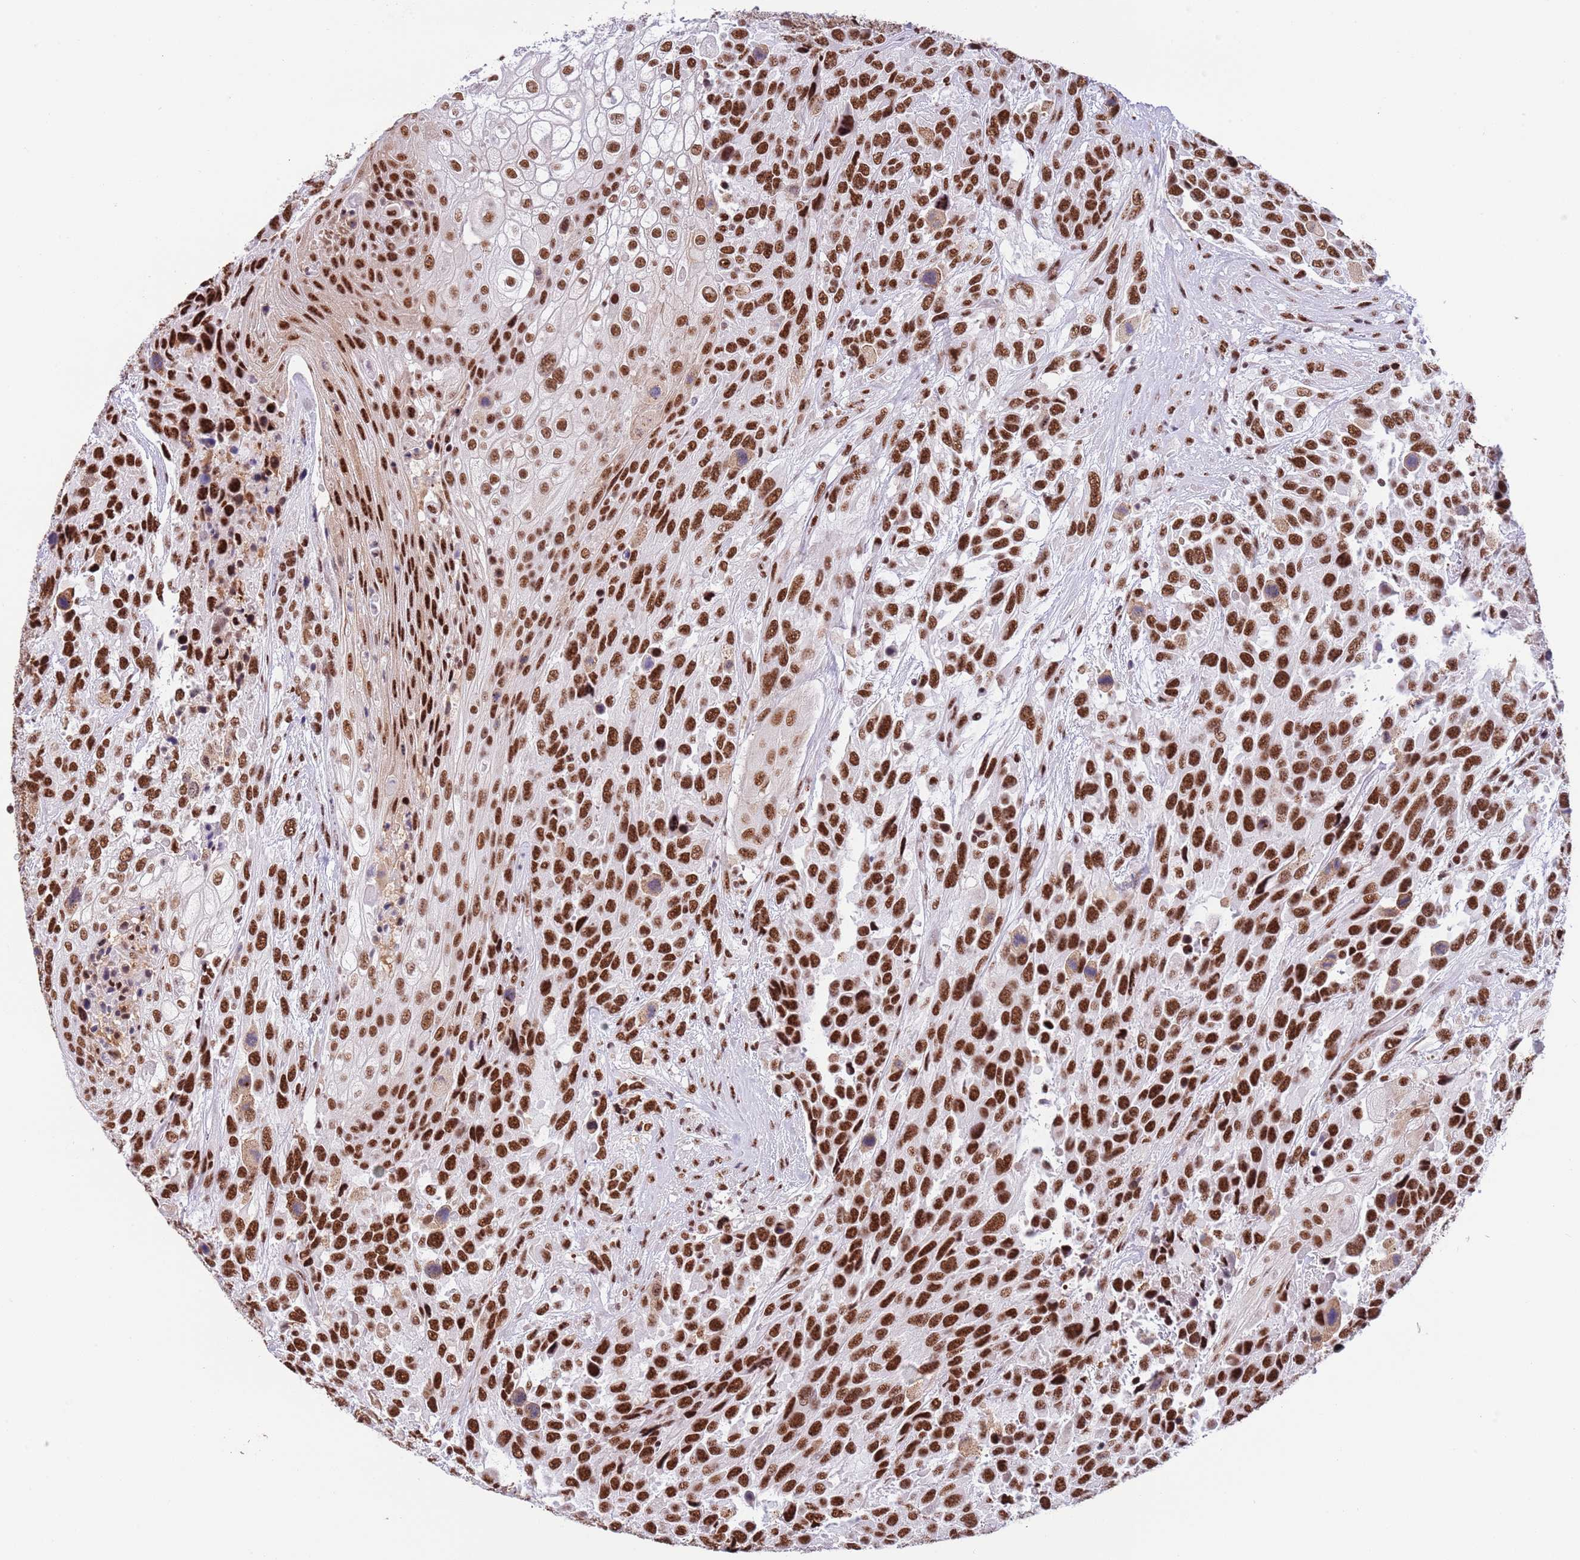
{"staining": {"intensity": "strong", "quantity": ">75%", "location": "nuclear"}, "tissue": "urothelial cancer", "cell_type": "Tumor cells", "image_type": "cancer", "snomed": [{"axis": "morphology", "description": "Urothelial carcinoma, High grade"}, {"axis": "topography", "description": "Urinary bladder"}], "caption": "A high-resolution photomicrograph shows immunohistochemistry (IHC) staining of urothelial cancer, which exhibits strong nuclear staining in about >75% of tumor cells.", "gene": "SF3A2", "patient": {"sex": "female", "age": 70}}